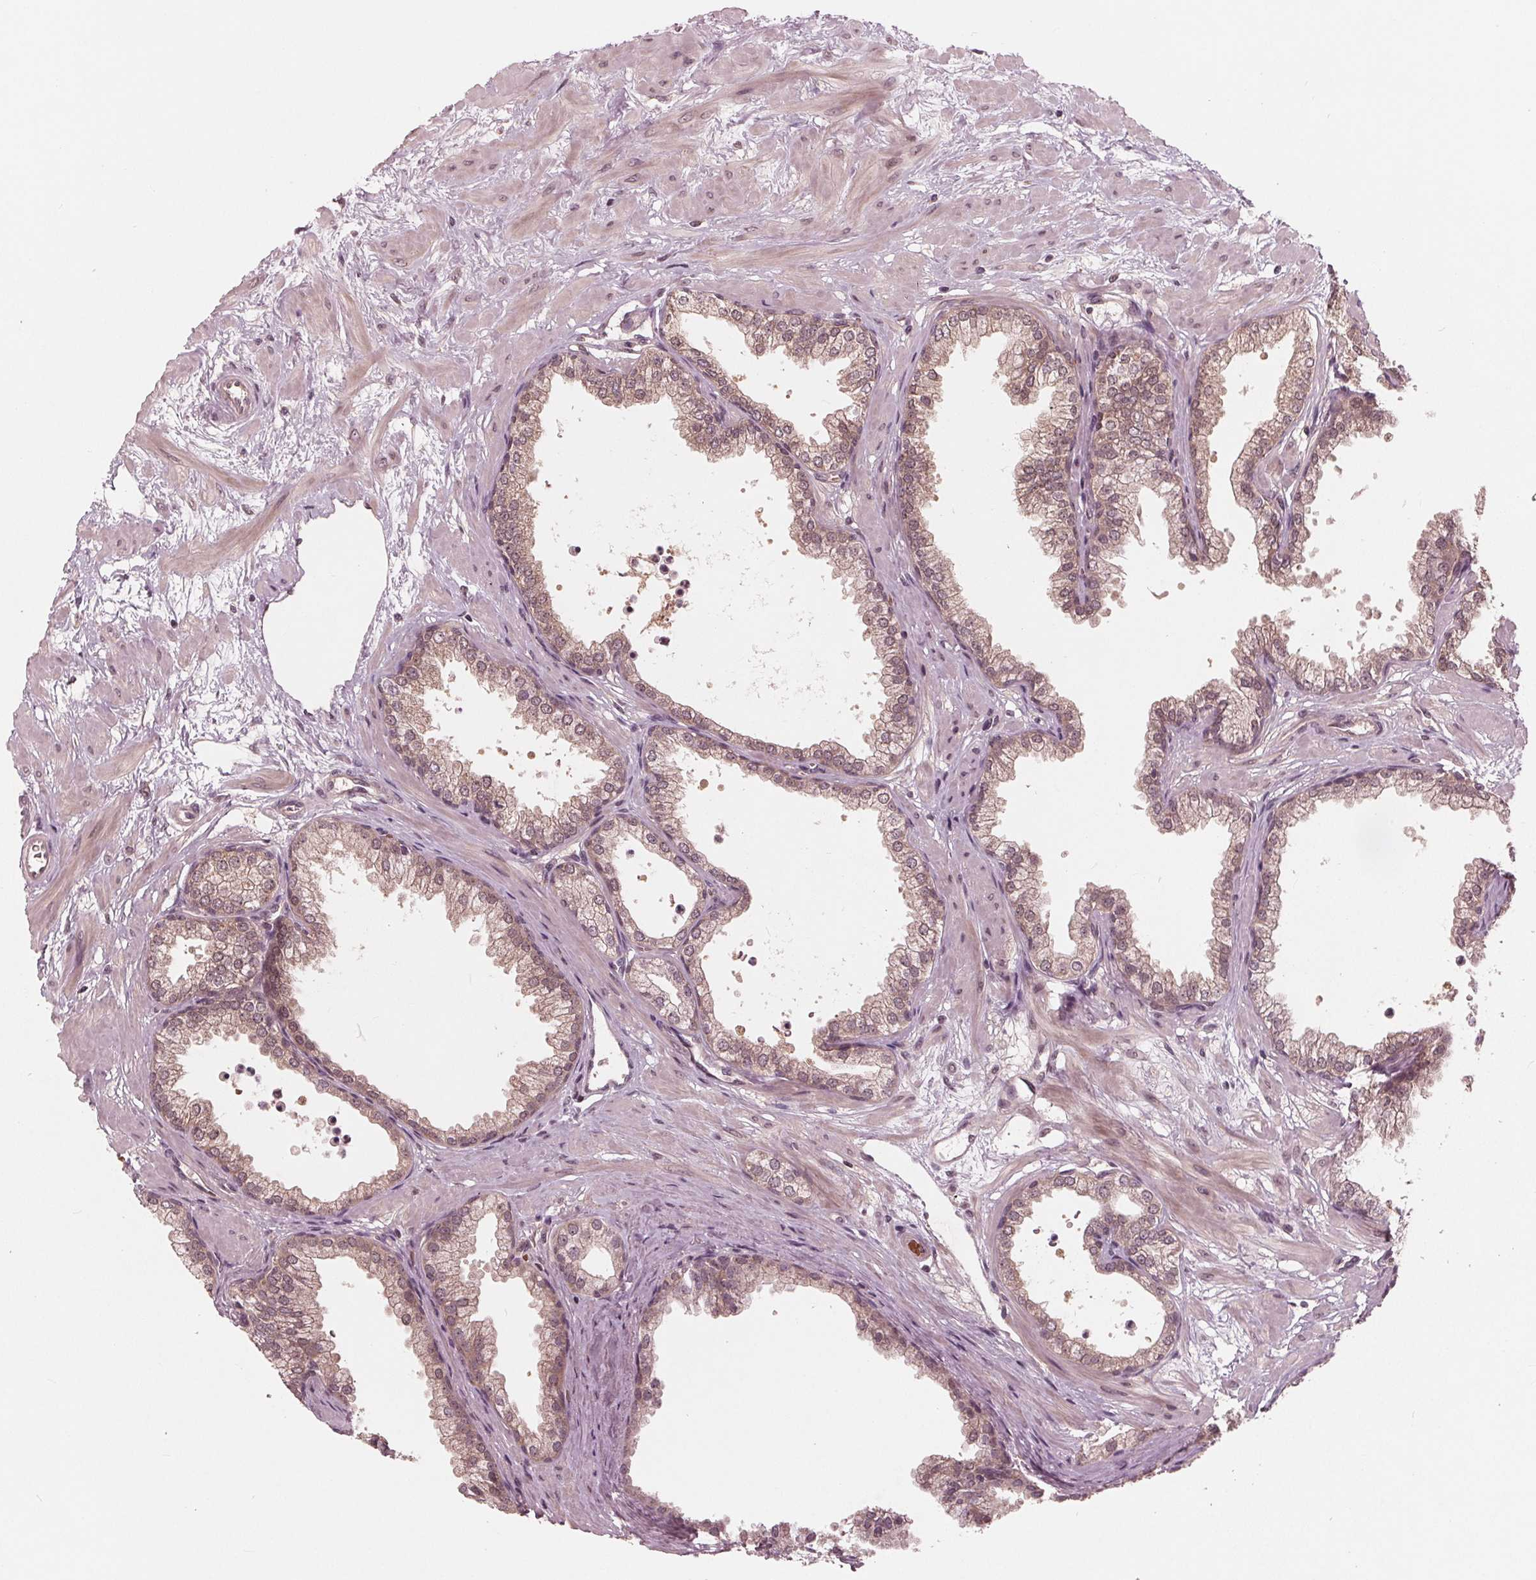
{"staining": {"intensity": "weak", "quantity": "25%-75%", "location": "cytoplasmic/membranous,nuclear"}, "tissue": "prostate", "cell_type": "Glandular cells", "image_type": "normal", "snomed": [{"axis": "morphology", "description": "Normal tissue, NOS"}, {"axis": "topography", "description": "Prostate"}], "caption": "Weak cytoplasmic/membranous,nuclear staining for a protein is identified in approximately 25%-75% of glandular cells of benign prostate using IHC.", "gene": "UBALD1", "patient": {"sex": "male", "age": 37}}